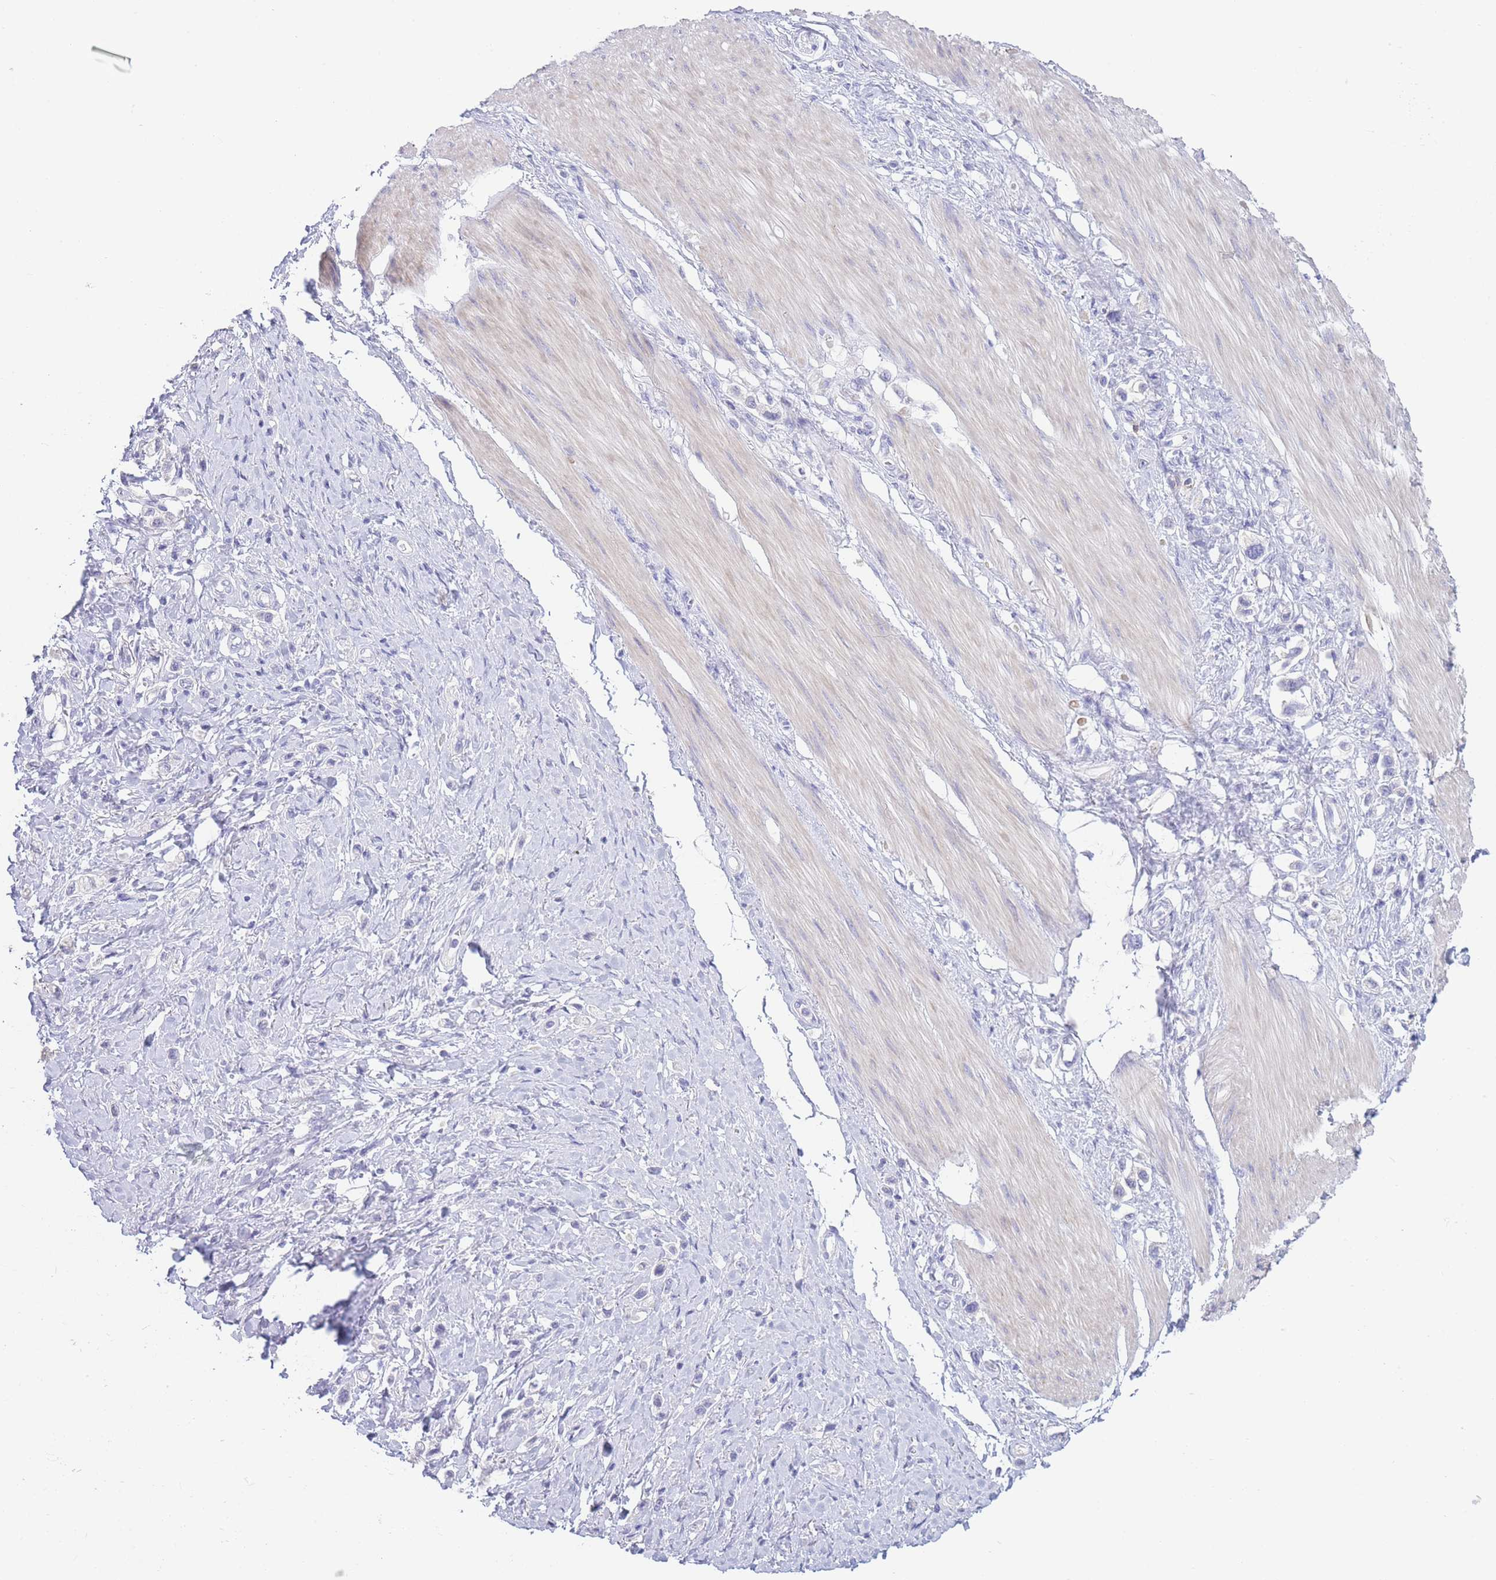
{"staining": {"intensity": "negative", "quantity": "none", "location": "none"}, "tissue": "stomach cancer", "cell_type": "Tumor cells", "image_type": "cancer", "snomed": [{"axis": "morphology", "description": "Adenocarcinoma, NOS"}, {"axis": "topography", "description": "Stomach"}], "caption": "The IHC image has no significant staining in tumor cells of adenocarcinoma (stomach) tissue. (DAB (3,3'-diaminobenzidine) immunohistochemistry (IHC) visualized using brightfield microscopy, high magnification).", "gene": "CD37", "patient": {"sex": "female", "age": 65}}